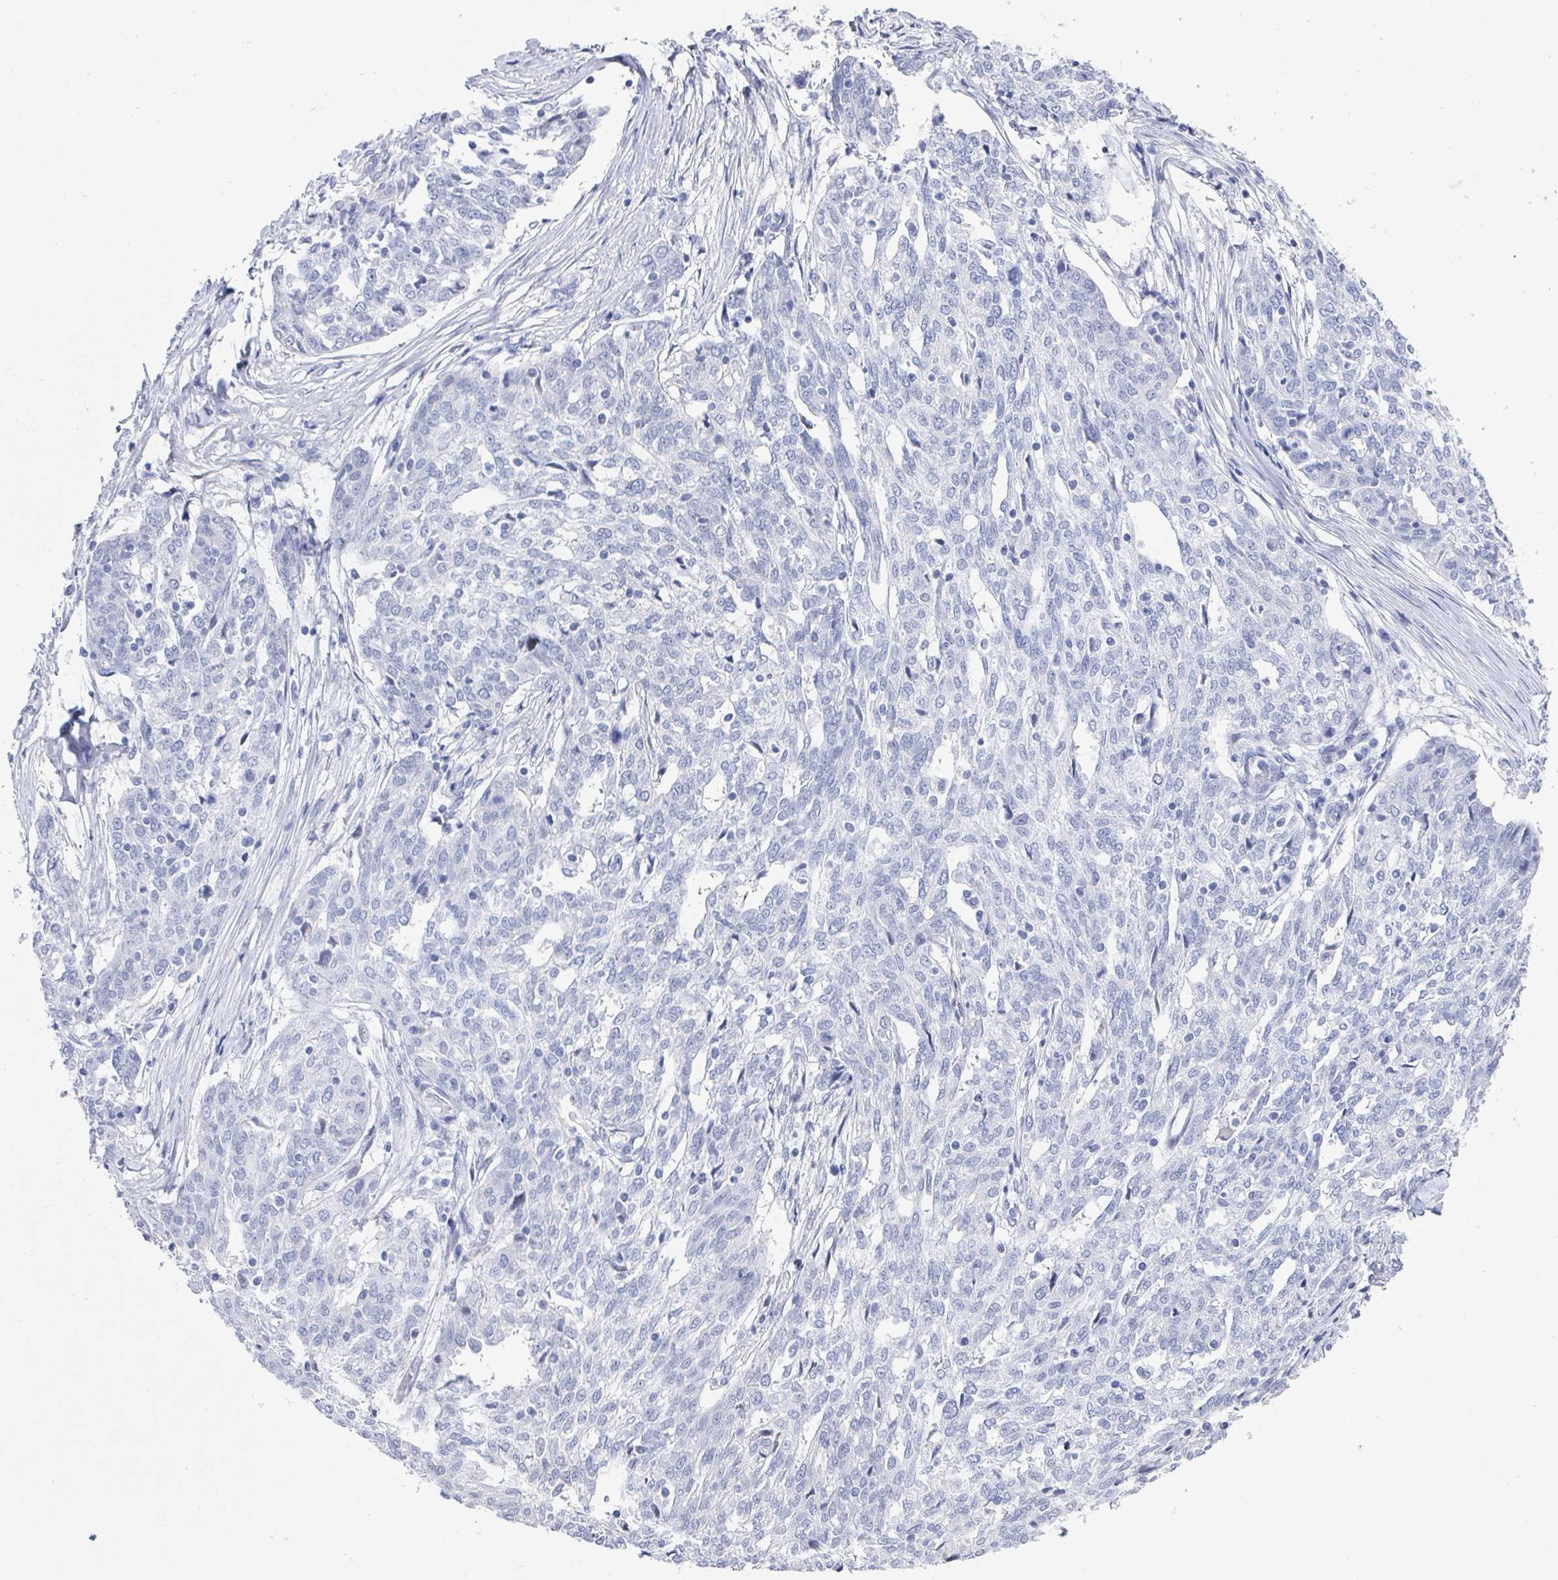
{"staining": {"intensity": "negative", "quantity": "none", "location": "none"}, "tissue": "ovarian cancer", "cell_type": "Tumor cells", "image_type": "cancer", "snomed": [{"axis": "morphology", "description": "Cystadenocarcinoma, serous, NOS"}, {"axis": "topography", "description": "Ovary"}], "caption": "DAB immunohistochemical staining of human ovarian cancer demonstrates no significant expression in tumor cells.", "gene": "CAMKV", "patient": {"sex": "female", "age": 67}}